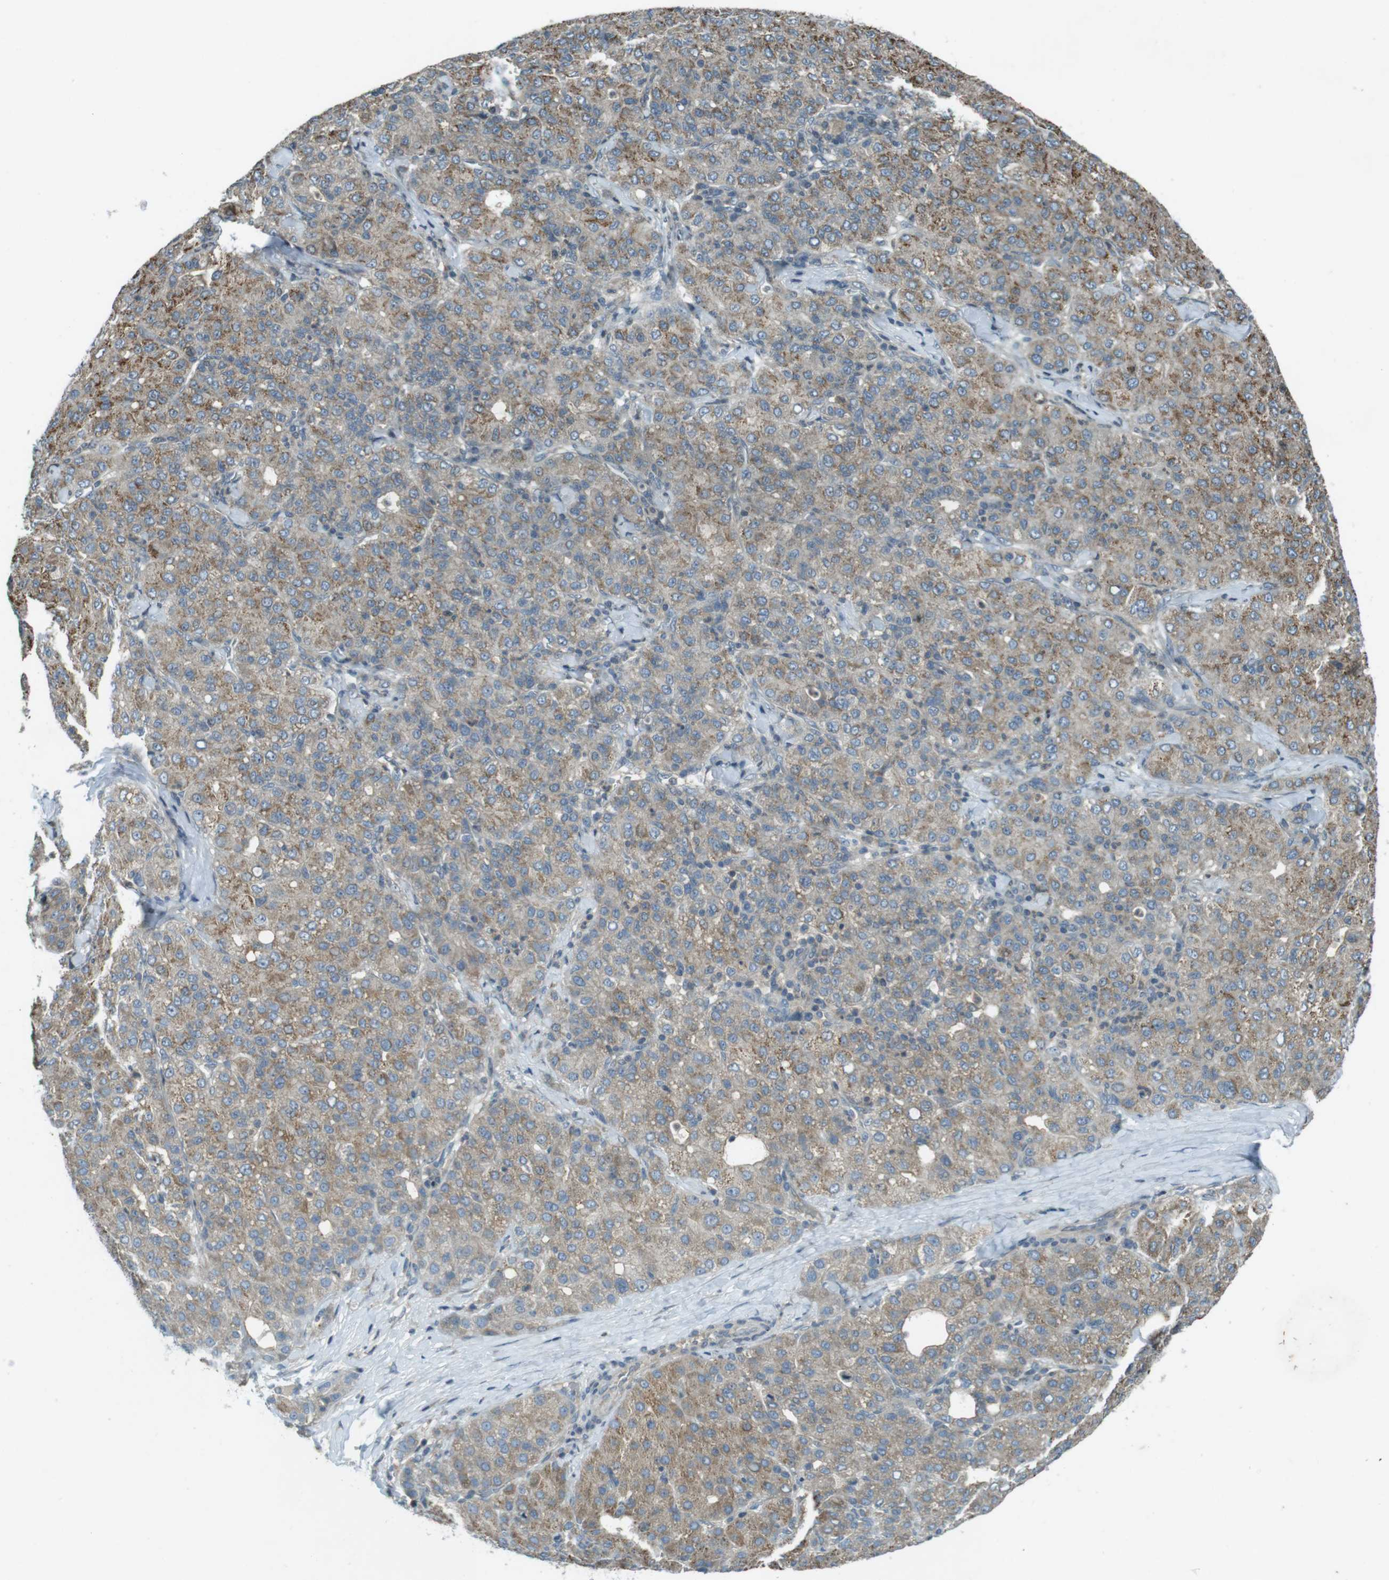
{"staining": {"intensity": "weak", "quantity": "25%-75%", "location": "cytoplasmic/membranous"}, "tissue": "liver cancer", "cell_type": "Tumor cells", "image_type": "cancer", "snomed": [{"axis": "morphology", "description": "Carcinoma, Hepatocellular, NOS"}, {"axis": "topography", "description": "Liver"}], "caption": "High-magnification brightfield microscopy of liver hepatocellular carcinoma stained with DAB (3,3'-diaminobenzidine) (brown) and counterstained with hematoxylin (blue). tumor cells exhibit weak cytoplasmic/membranous staining is identified in about25%-75% of cells.", "gene": "ZYX", "patient": {"sex": "male", "age": 65}}